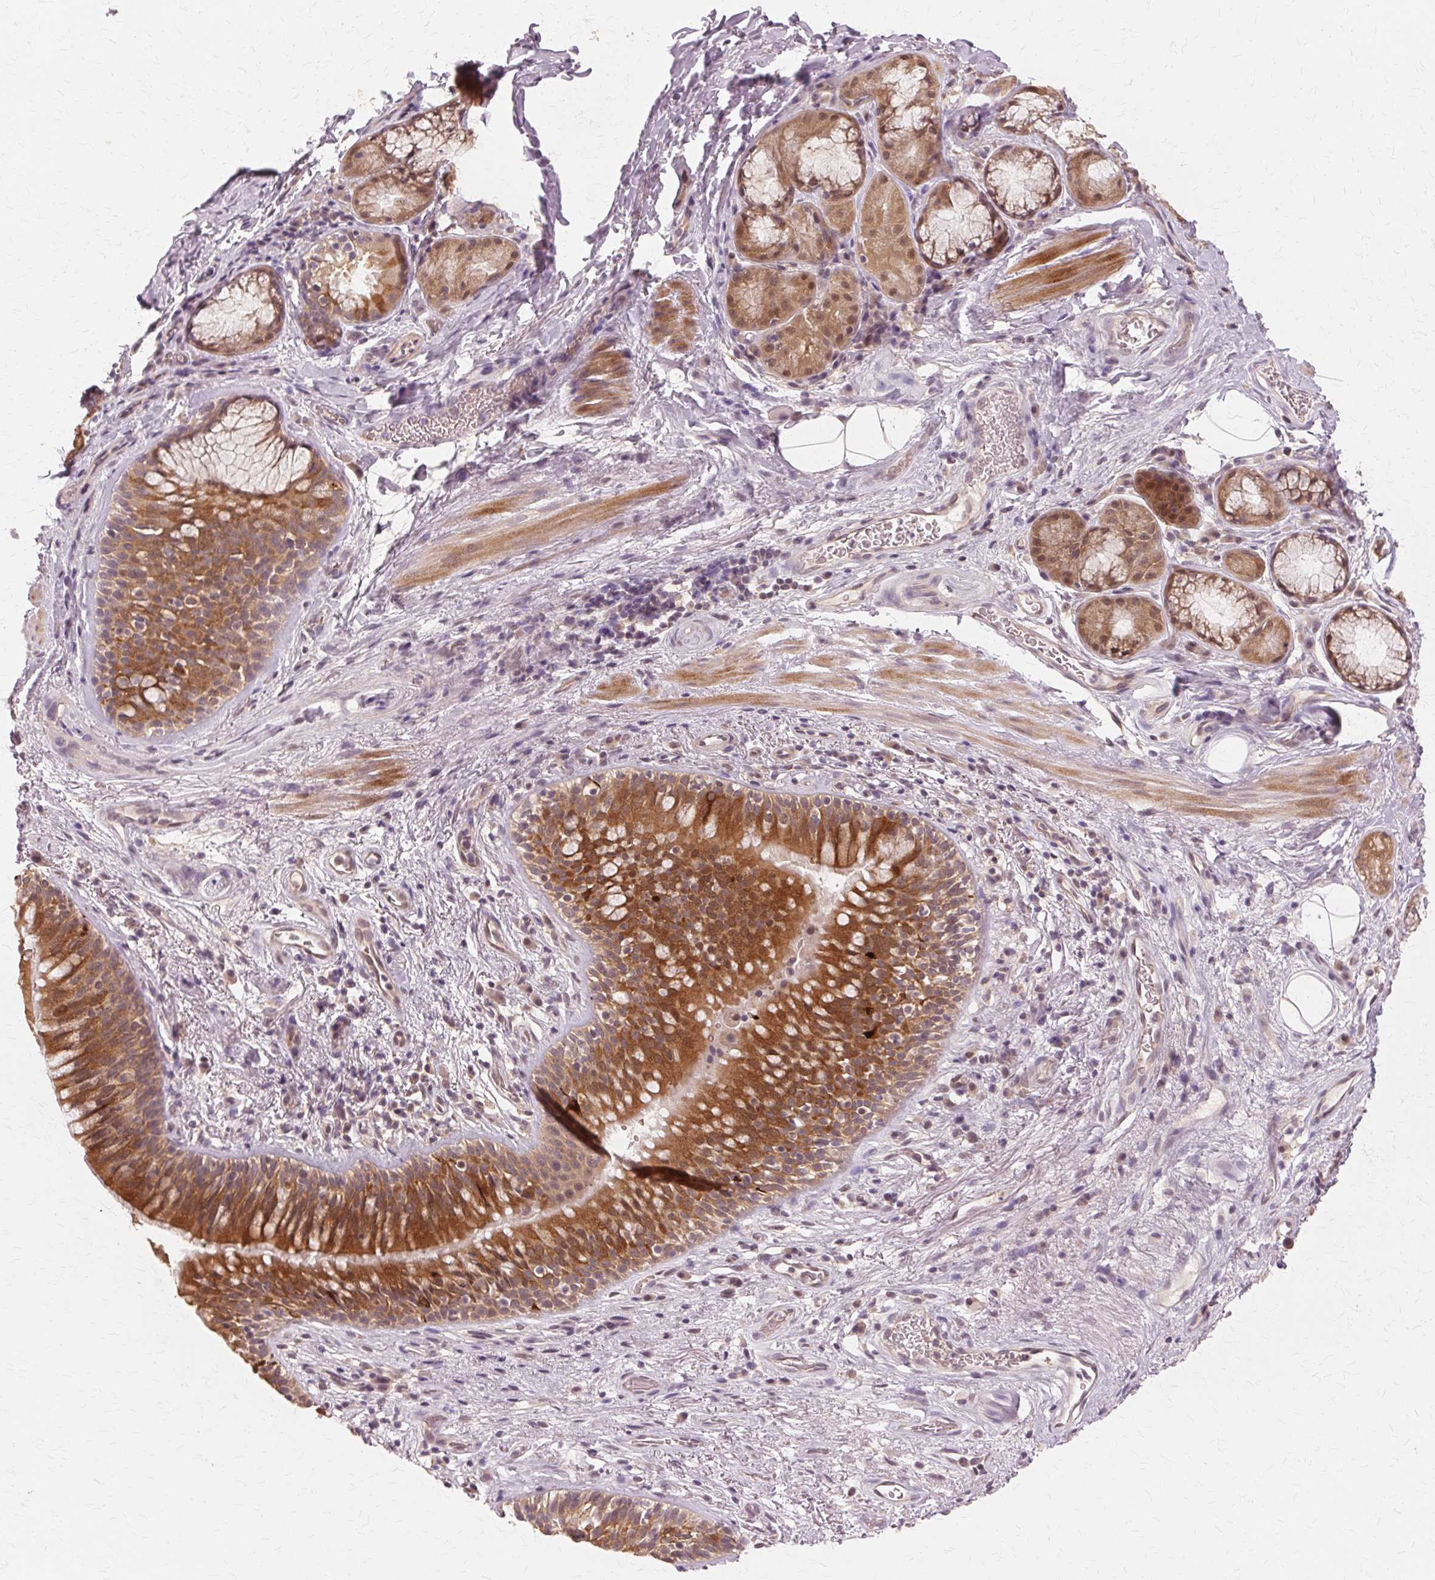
{"staining": {"intensity": "moderate", "quantity": ">75%", "location": "cytoplasmic/membranous,nuclear"}, "tissue": "bronchus", "cell_type": "Respiratory epithelial cells", "image_type": "normal", "snomed": [{"axis": "morphology", "description": "Normal tissue, NOS"}, {"axis": "topography", "description": "Cartilage tissue"}, {"axis": "topography", "description": "Bronchus"}], "caption": "Brown immunohistochemical staining in unremarkable human bronchus displays moderate cytoplasmic/membranous,nuclear expression in approximately >75% of respiratory epithelial cells. (Brightfield microscopy of DAB IHC at high magnification).", "gene": "PRMT5", "patient": {"sex": "male", "age": 58}}